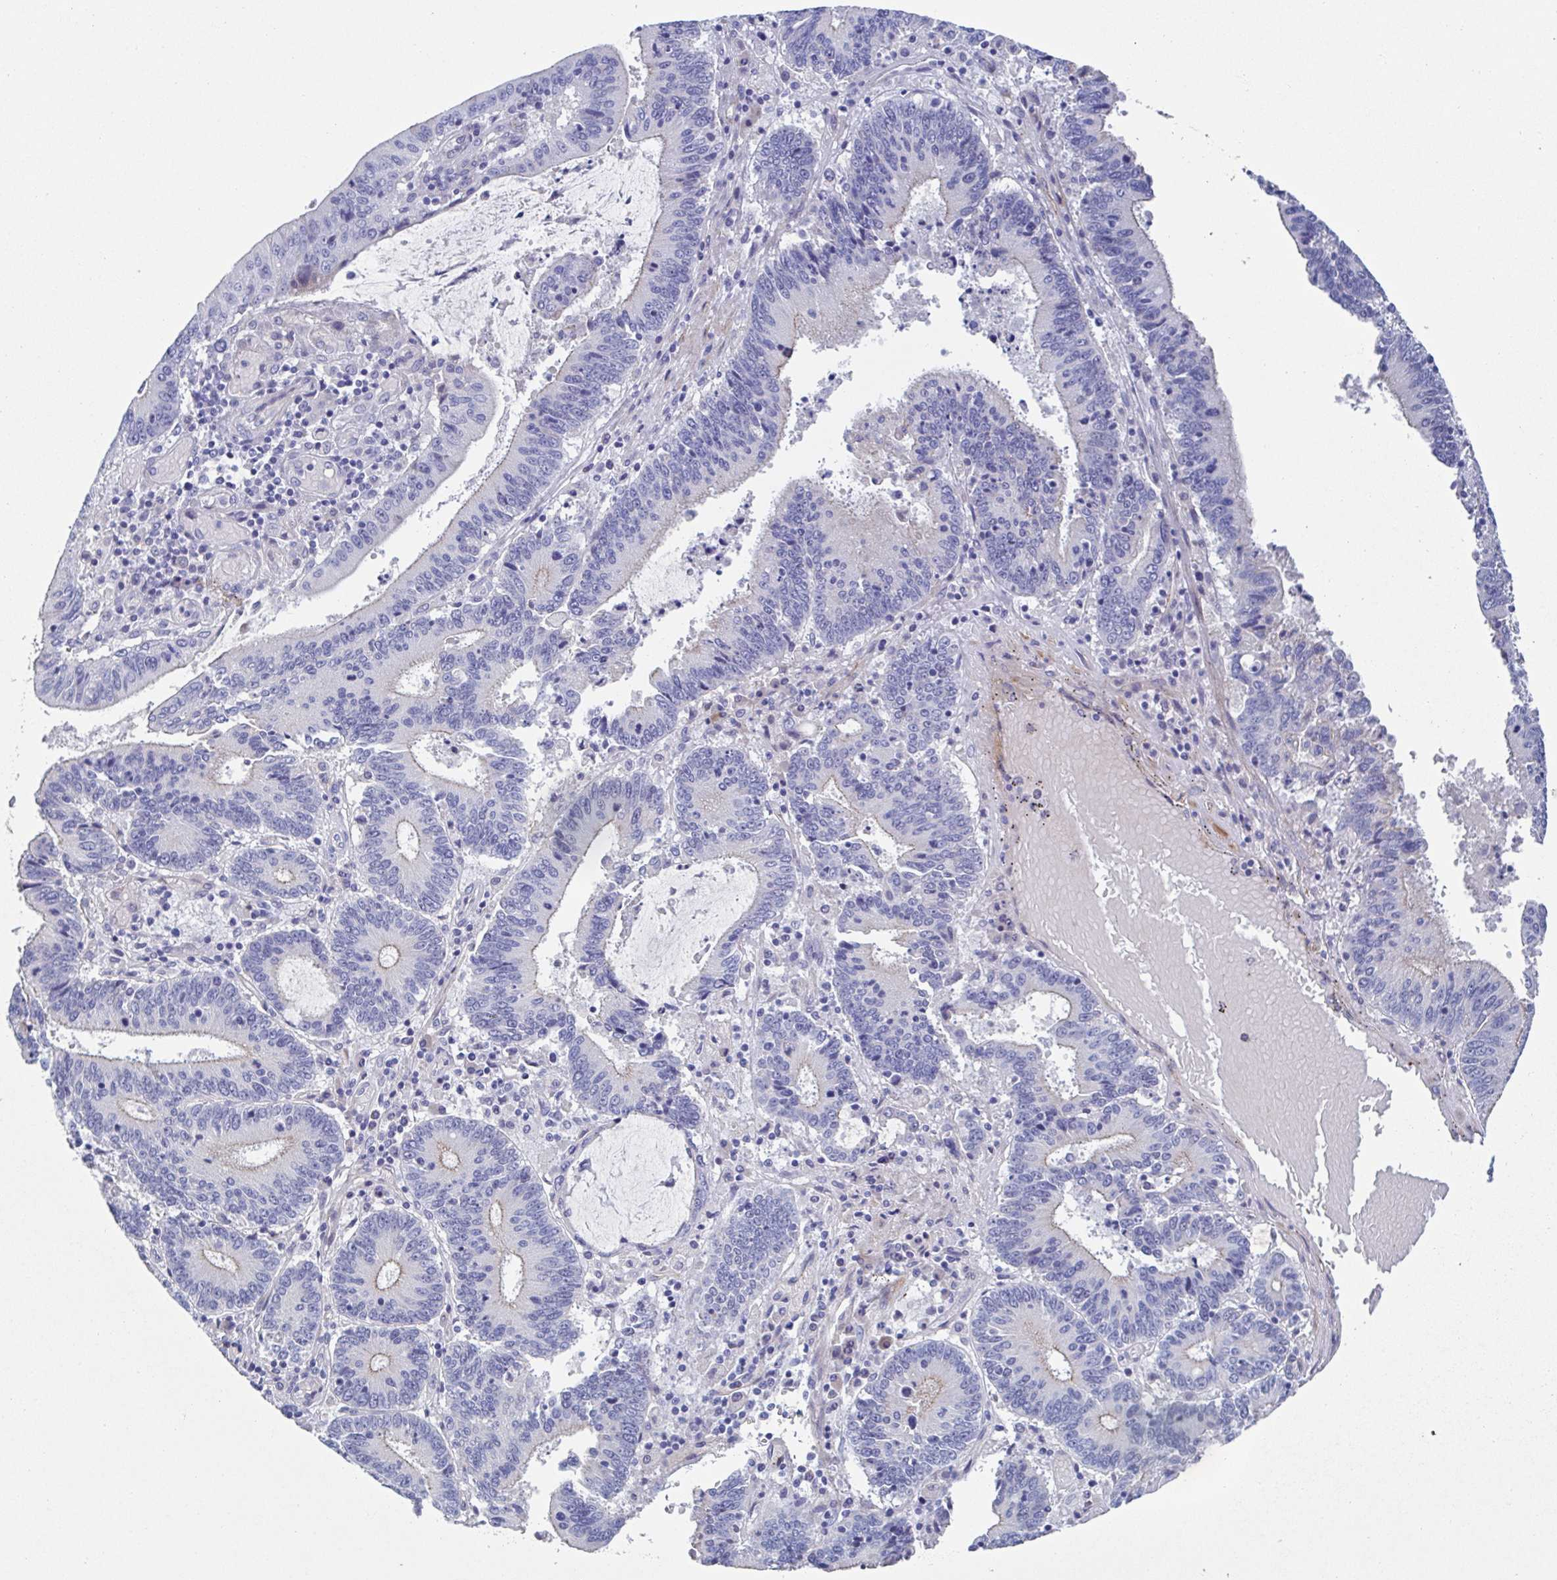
{"staining": {"intensity": "negative", "quantity": "none", "location": "none"}, "tissue": "stomach cancer", "cell_type": "Tumor cells", "image_type": "cancer", "snomed": [{"axis": "morphology", "description": "Adenocarcinoma, NOS"}, {"axis": "topography", "description": "Stomach, upper"}], "caption": "High magnification brightfield microscopy of stomach adenocarcinoma stained with DAB (3,3'-diaminobenzidine) (brown) and counterstained with hematoxylin (blue): tumor cells show no significant positivity.", "gene": "CDH2", "patient": {"sex": "male", "age": 68}}